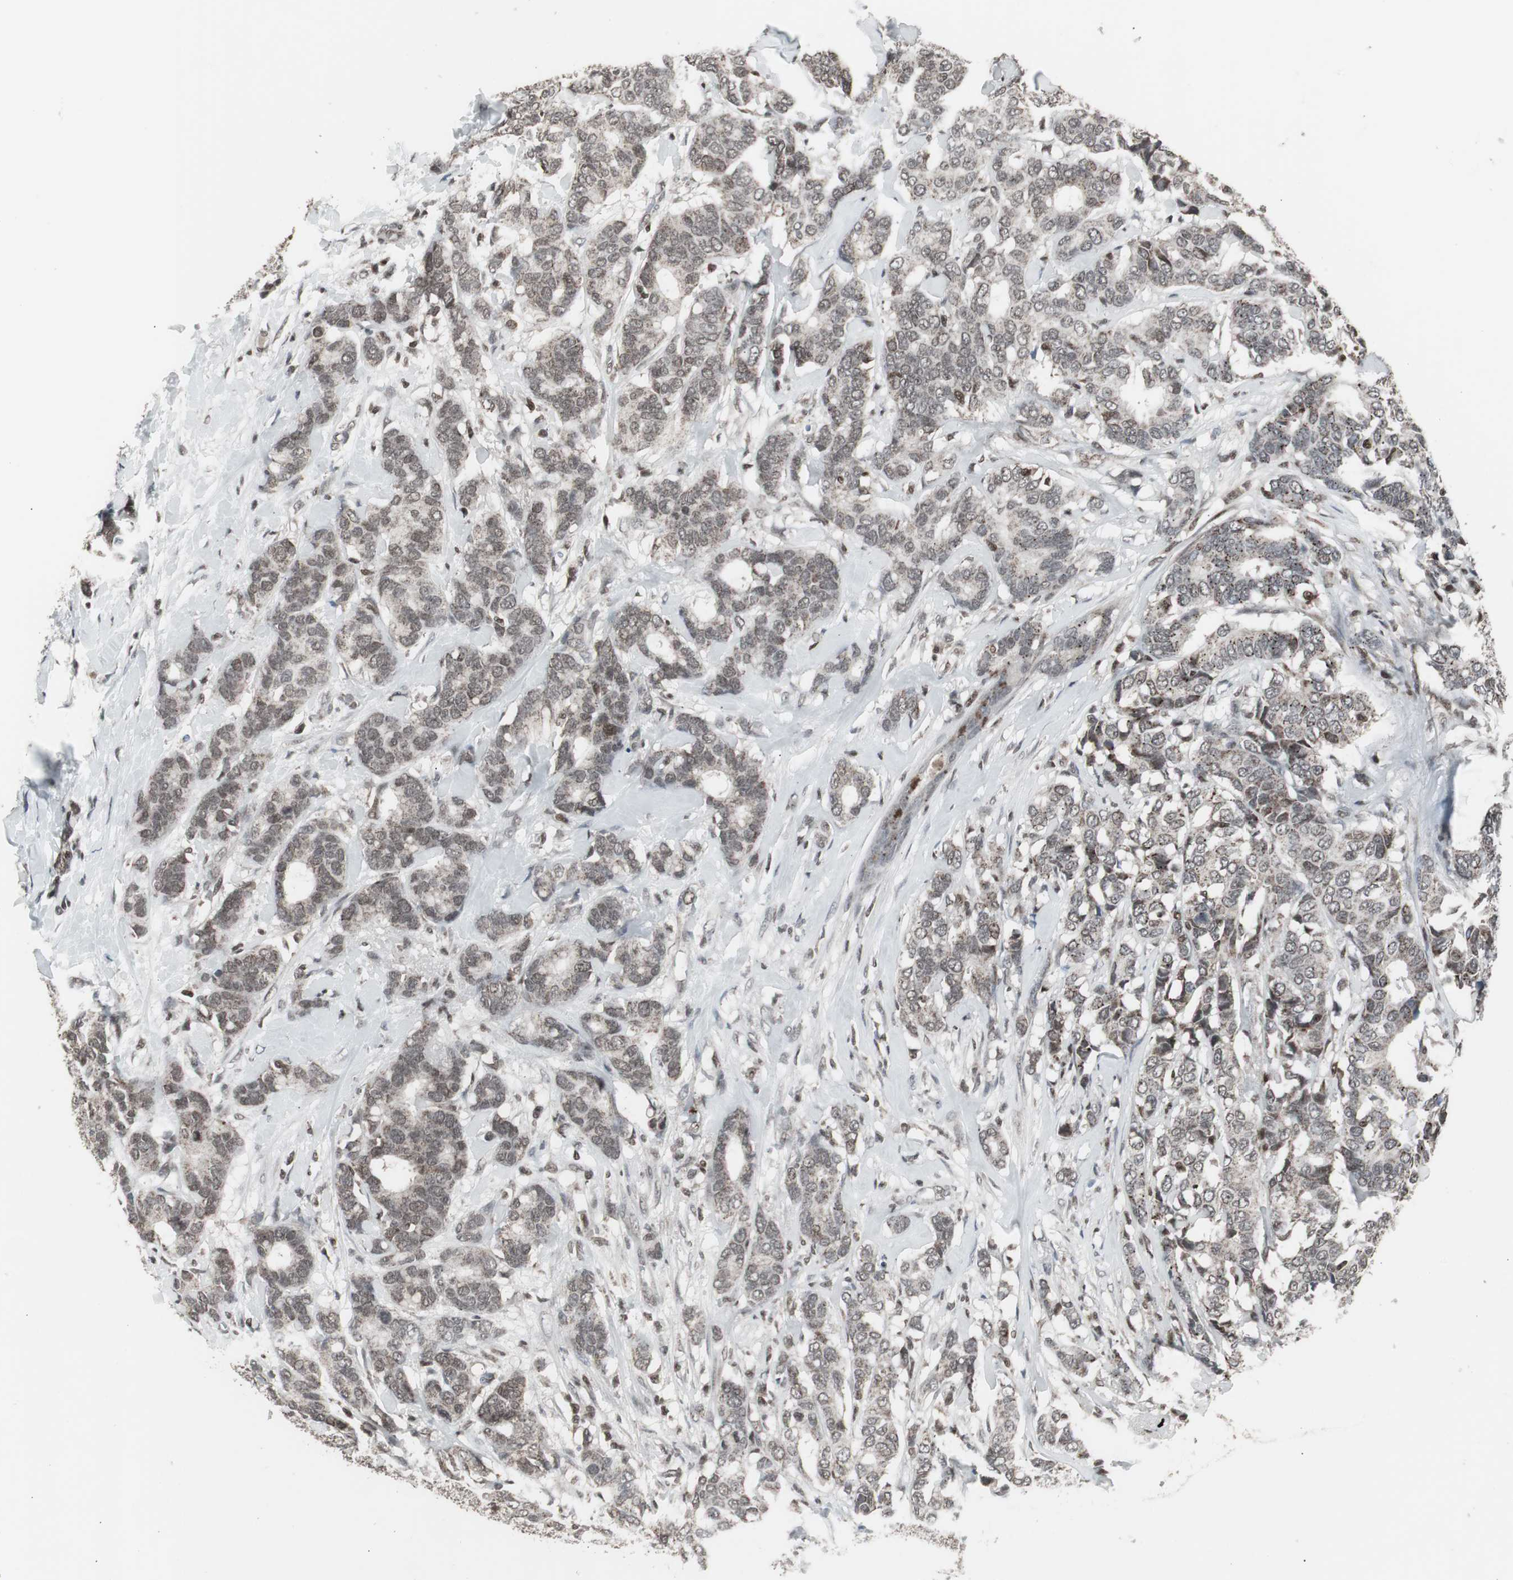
{"staining": {"intensity": "moderate", "quantity": ">75%", "location": "cytoplasmic/membranous,nuclear"}, "tissue": "breast cancer", "cell_type": "Tumor cells", "image_type": "cancer", "snomed": [{"axis": "morphology", "description": "Duct carcinoma"}, {"axis": "topography", "description": "Breast"}], "caption": "Protein expression analysis of invasive ductal carcinoma (breast) reveals moderate cytoplasmic/membranous and nuclear positivity in approximately >75% of tumor cells.", "gene": "RXRA", "patient": {"sex": "female", "age": 87}}